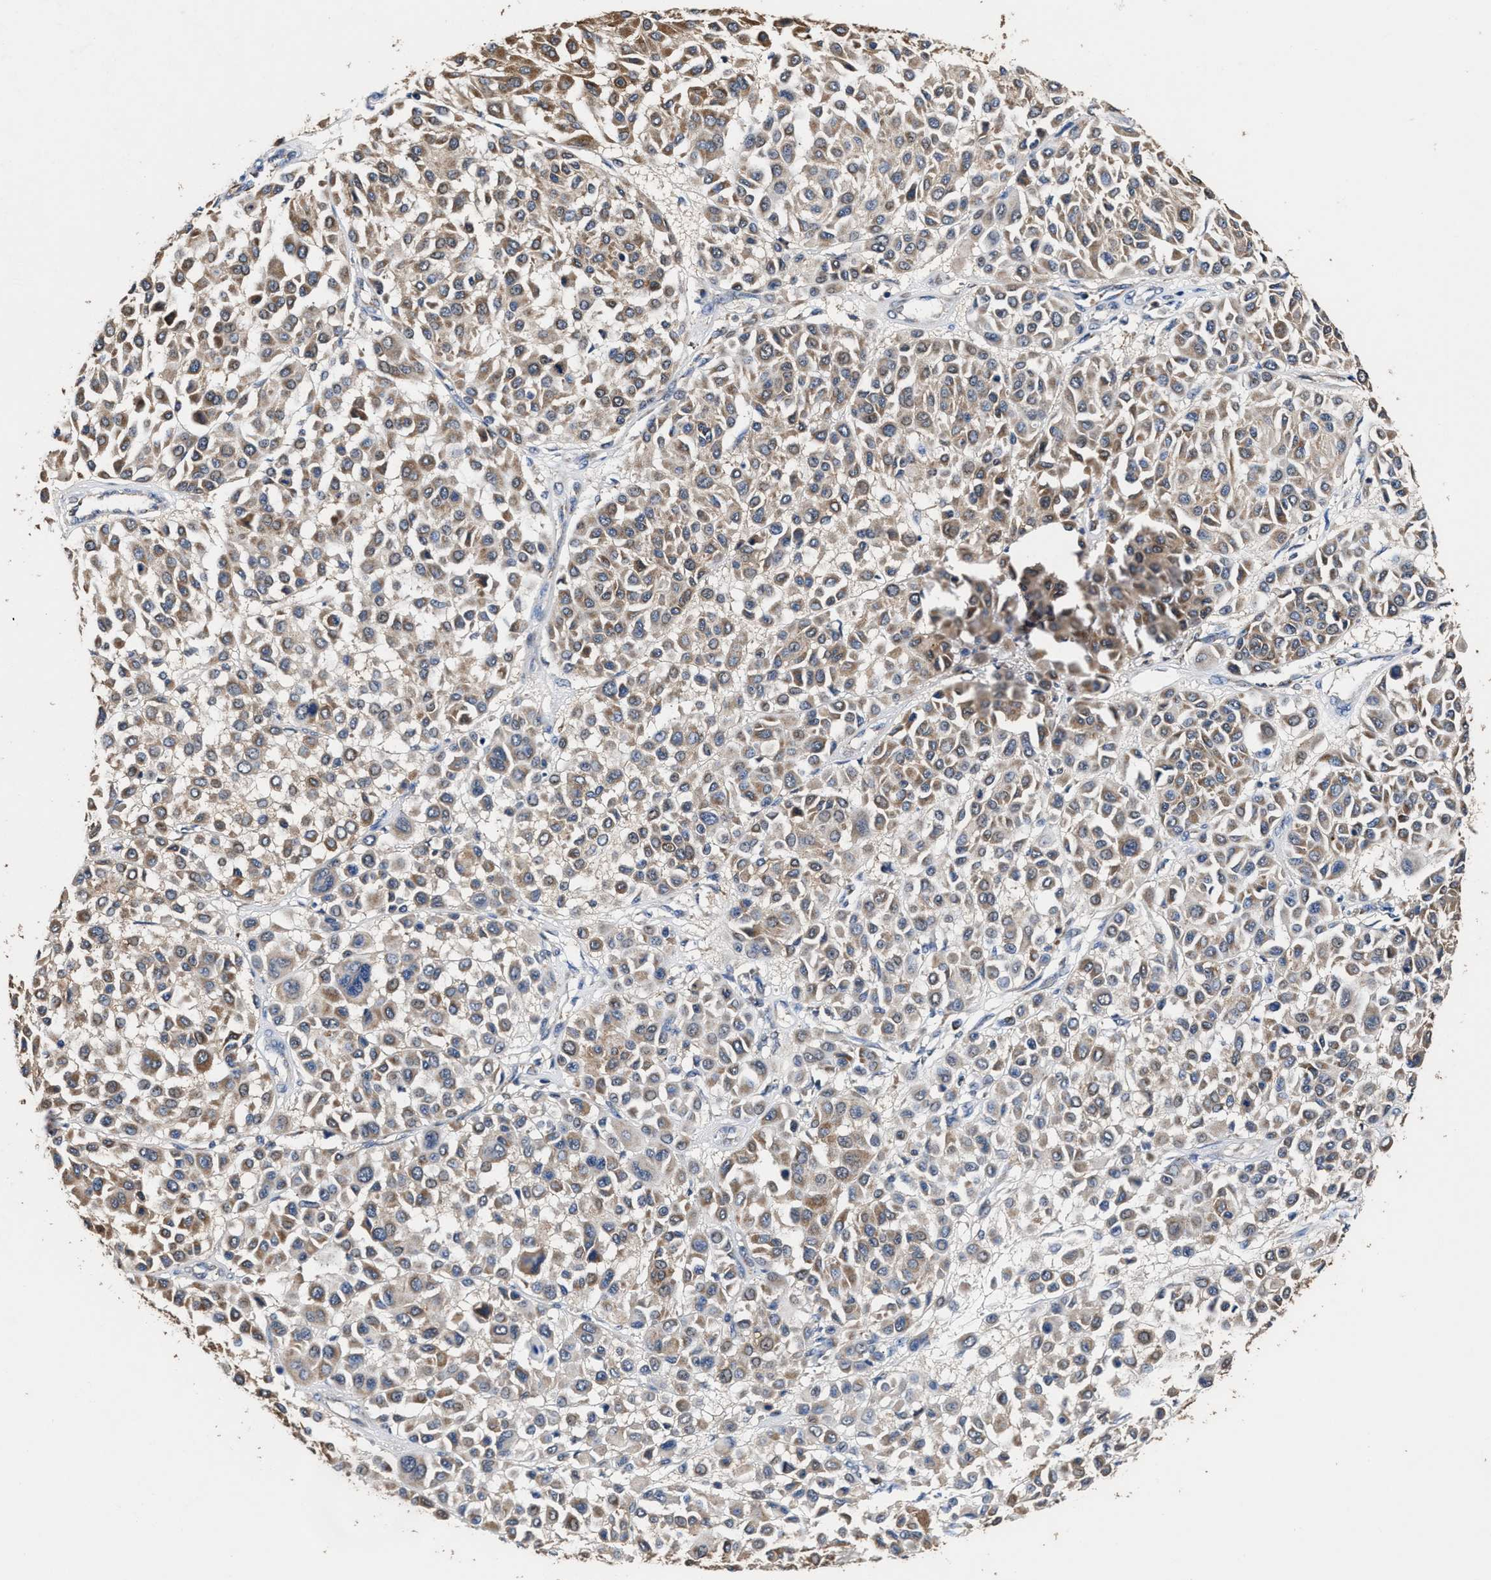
{"staining": {"intensity": "weak", "quantity": ">75%", "location": "cytoplasmic/membranous"}, "tissue": "melanoma", "cell_type": "Tumor cells", "image_type": "cancer", "snomed": [{"axis": "morphology", "description": "Malignant melanoma, Metastatic site"}, {"axis": "topography", "description": "Soft tissue"}], "caption": "A histopathology image showing weak cytoplasmic/membranous expression in about >75% of tumor cells in melanoma, as visualized by brown immunohistochemical staining.", "gene": "ACLY", "patient": {"sex": "male", "age": 41}}